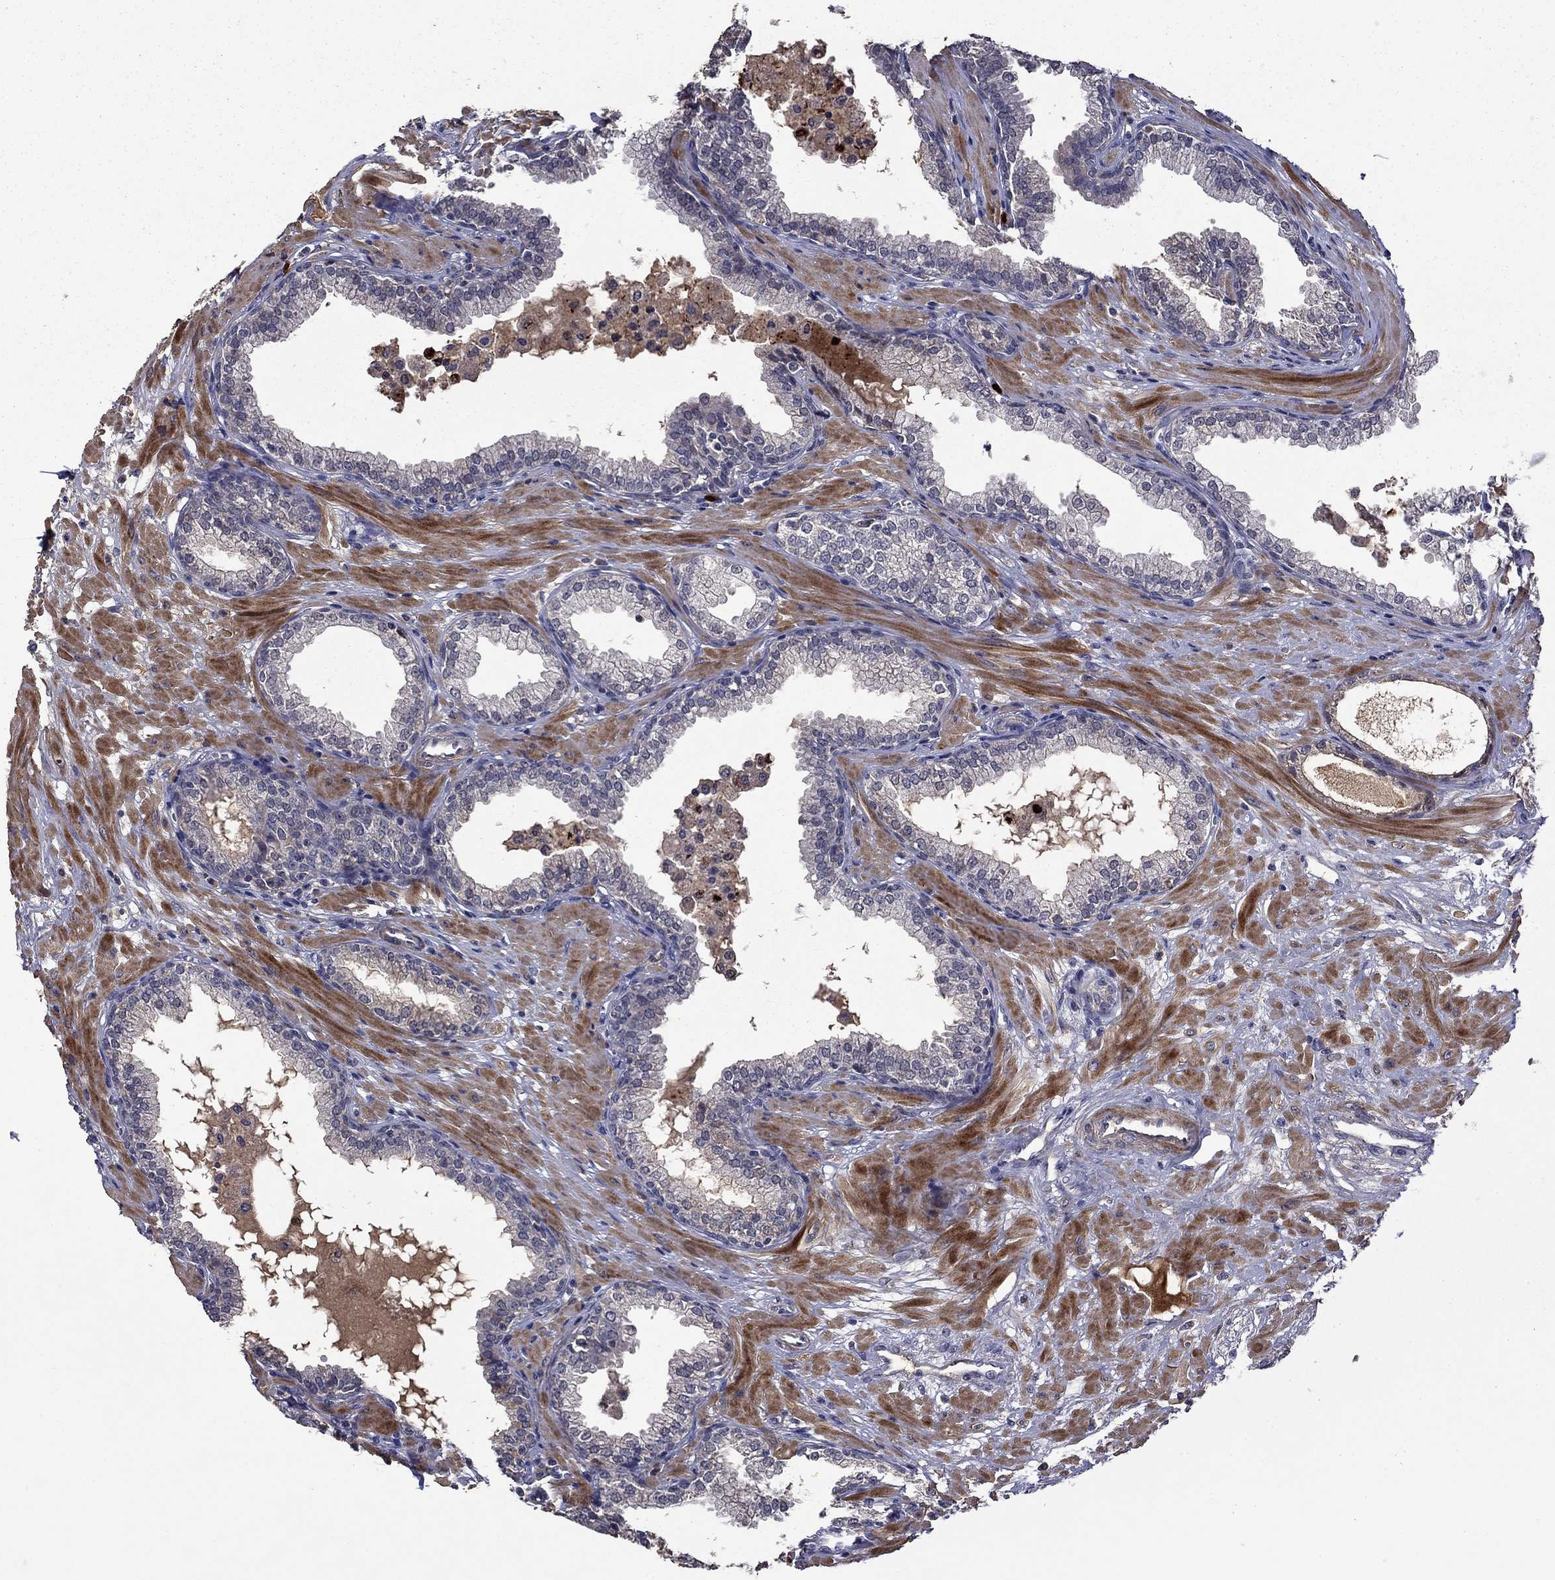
{"staining": {"intensity": "negative", "quantity": "none", "location": "none"}, "tissue": "prostate", "cell_type": "Glandular cells", "image_type": "normal", "snomed": [{"axis": "morphology", "description": "Normal tissue, NOS"}, {"axis": "topography", "description": "Prostate"}], "caption": "Normal prostate was stained to show a protein in brown. There is no significant expression in glandular cells. (DAB immunohistochemistry (IHC), high magnification).", "gene": "SATB1", "patient": {"sex": "male", "age": 64}}